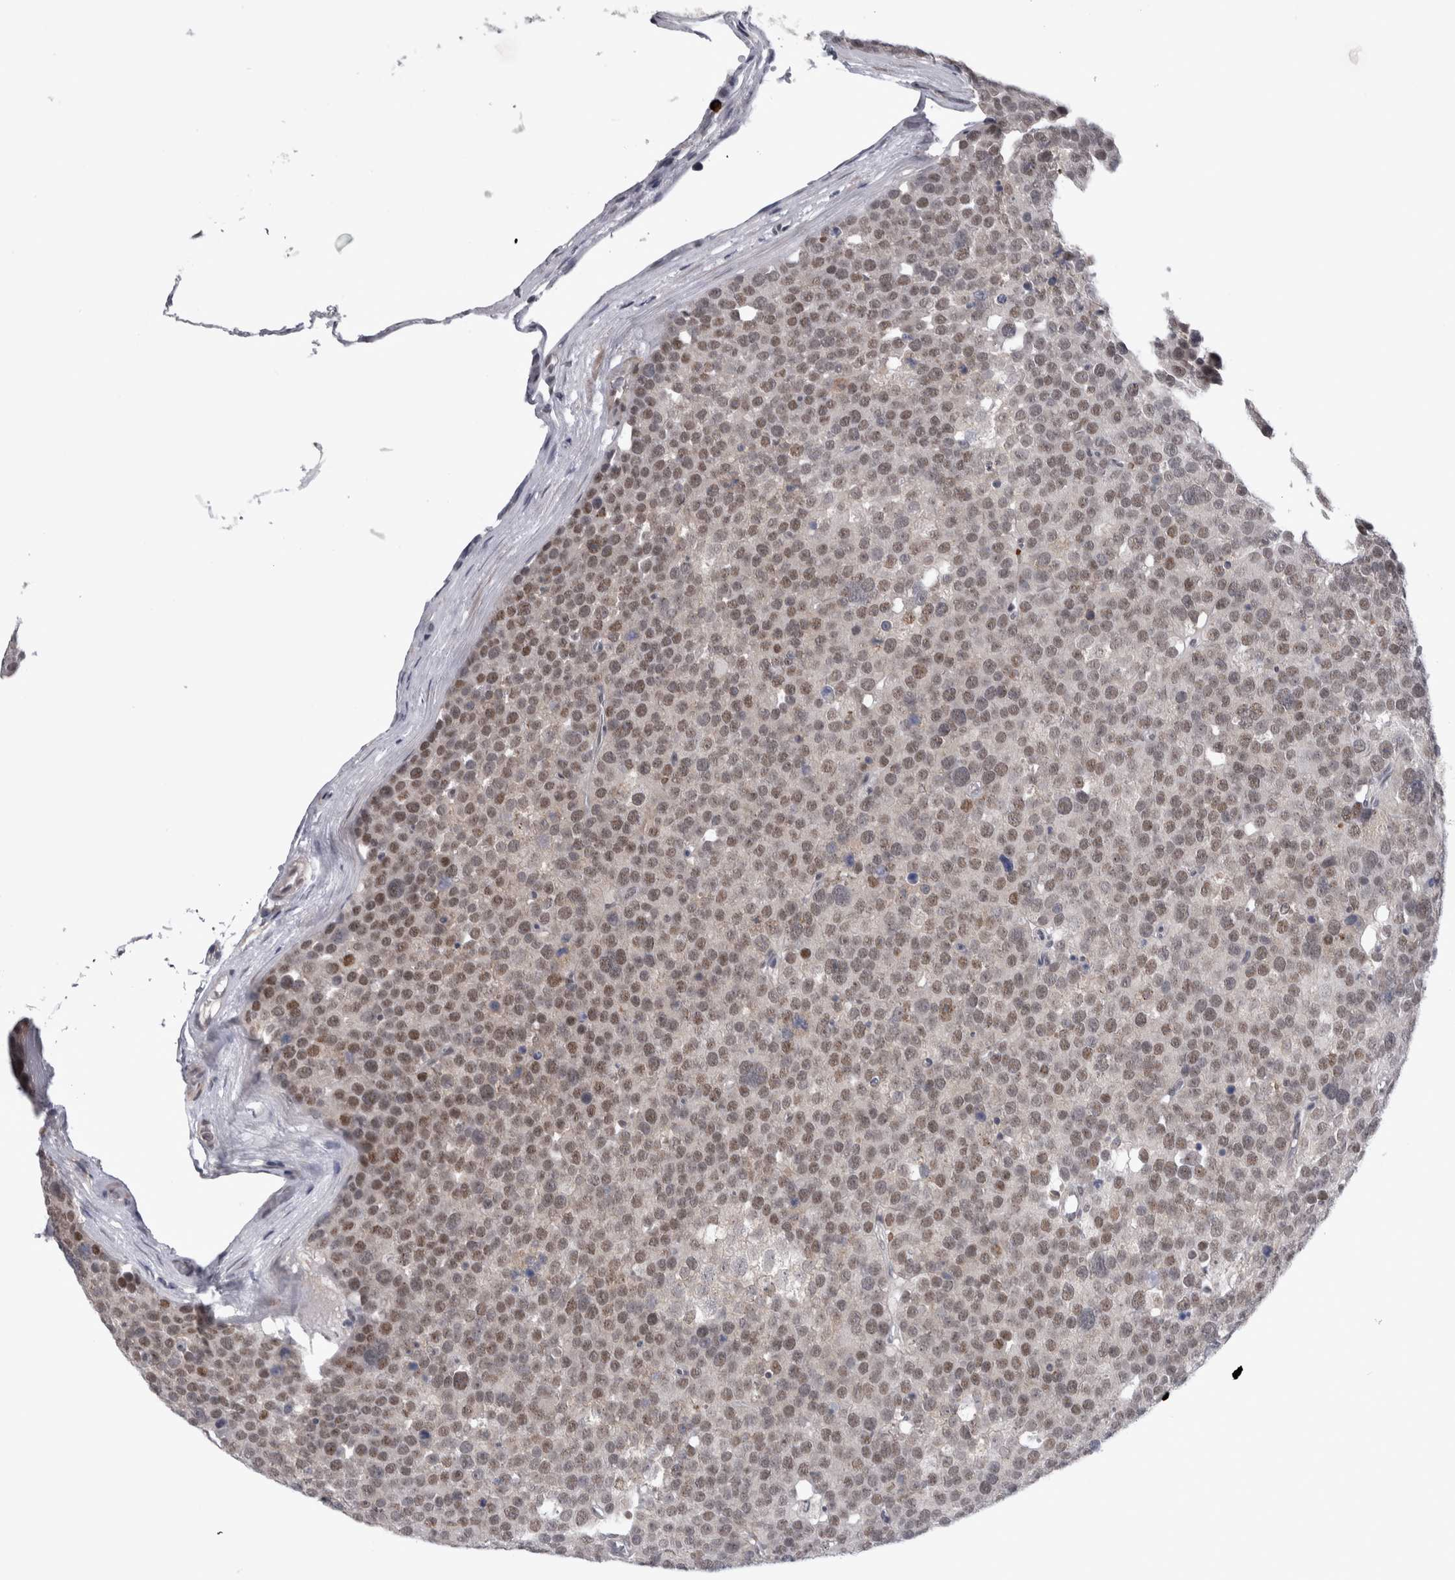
{"staining": {"intensity": "moderate", "quantity": ">75%", "location": "nuclear"}, "tissue": "testis cancer", "cell_type": "Tumor cells", "image_type": "cancer", "snomed": [{"axis": "morphology", "description": "Seminoma, NOS"}, {"axis": "topography", "description": "Testis"}], "caption": "Moderate nuclear protein positivity is identified in approximately >75% of tumor cells in testis seminoma.", "gene": "PEBP4", "patient": {"sex": "male", "age": 71}}